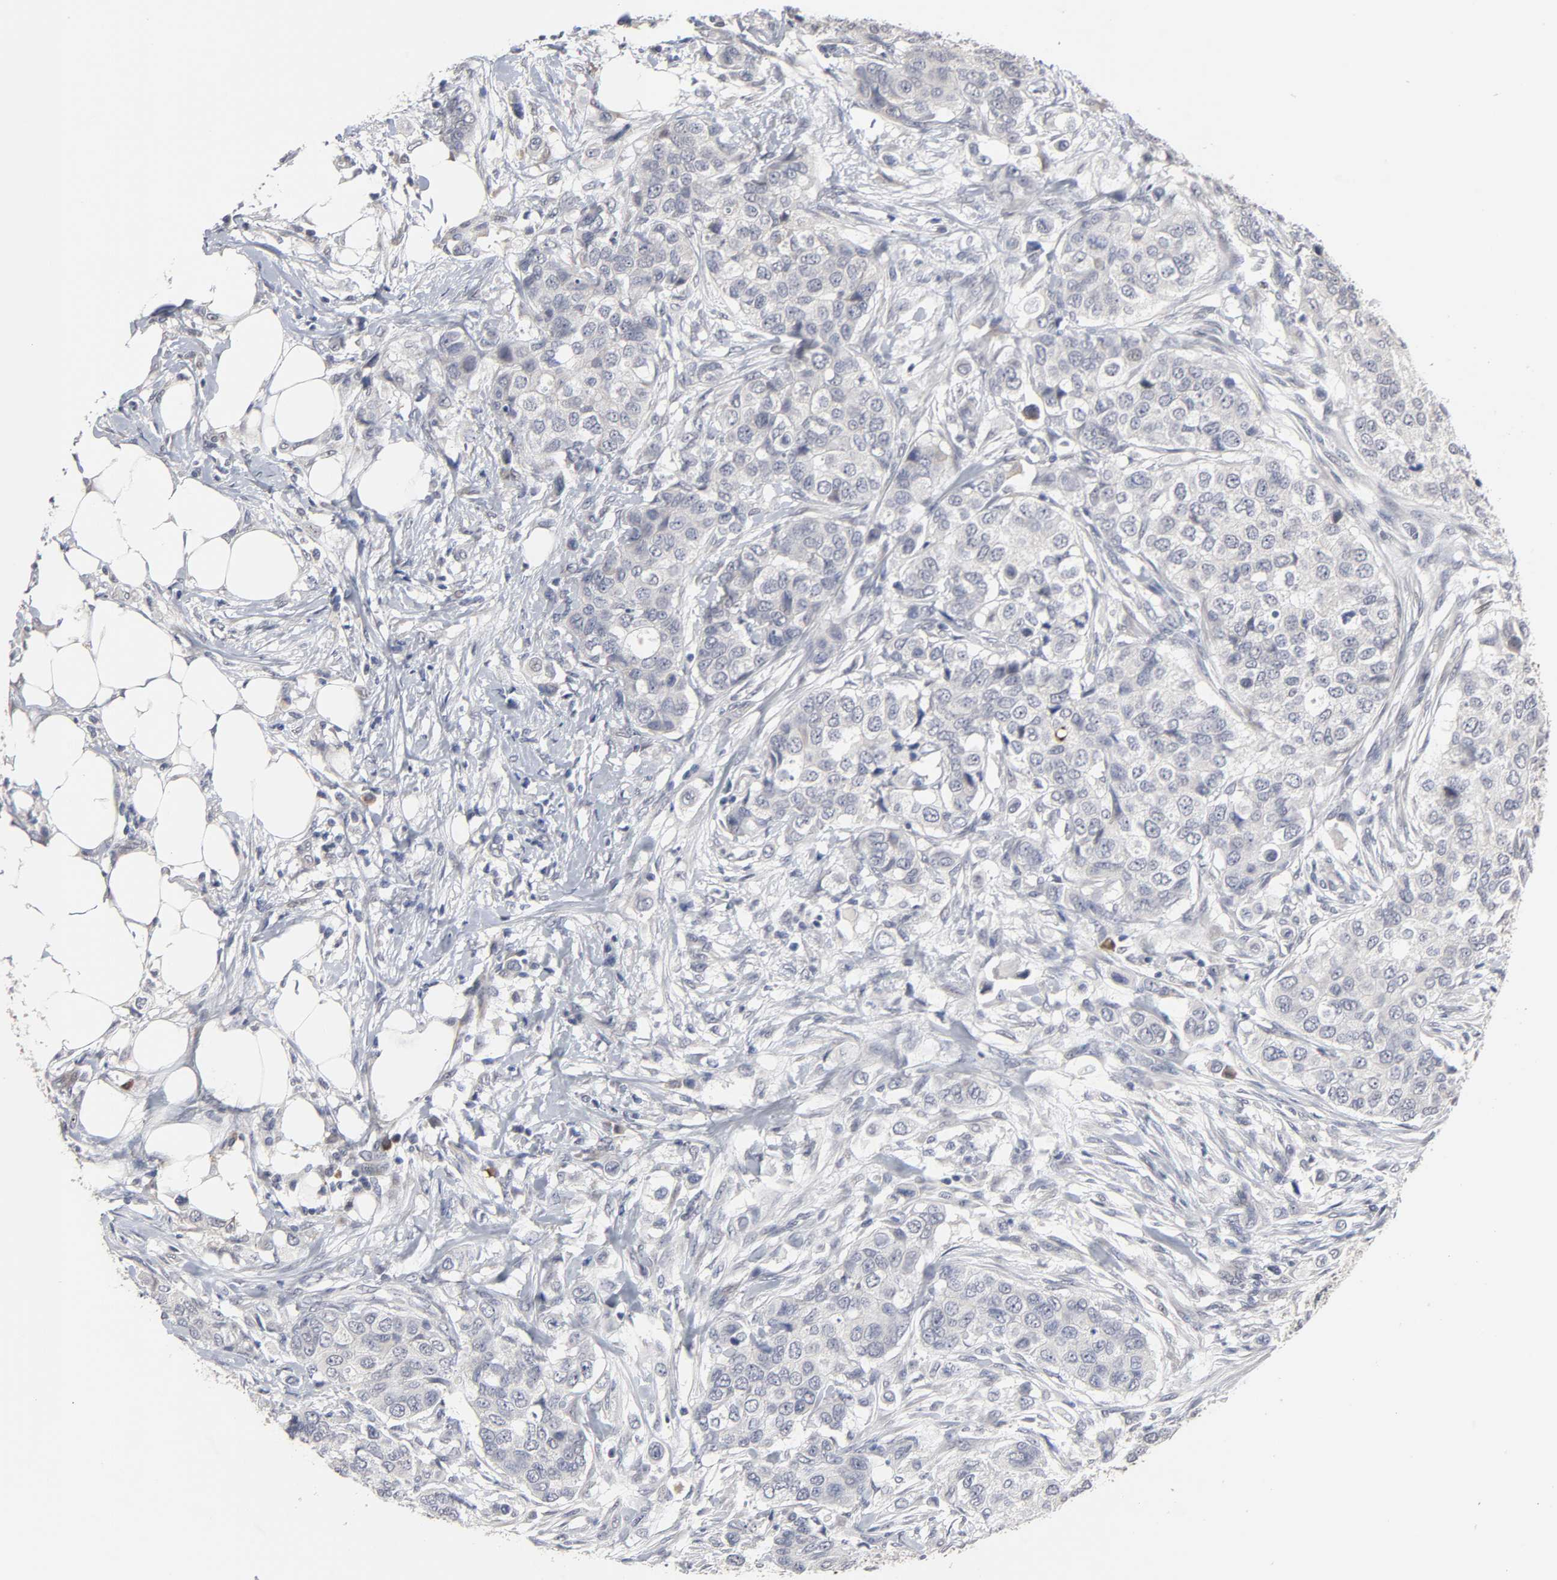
{"staining": {"intensity": "negative", "quantity": "none", "location": "none"}, "tissue": "breast cancer", "cell_type": "Tumor cells", "image_type": "cancer", "snomed": [{"axis": "morphology", "description": "Normal tissue, NOS"}, {"axis": "morphology", "description": "Duct carcinoma"}, {"axis": "topography", "description": "Breast"}], "caption": "High power microscopy micrograph of an IHC histopathology image of breast cancer (intraductal carcinoma), revealing no significant staining in tumor cells. (DAB (3,3'-diaminobenzidine) IHC, high magnification).", "gene": "HNF4A", "patient": {"sex": "female", "age": 49}}